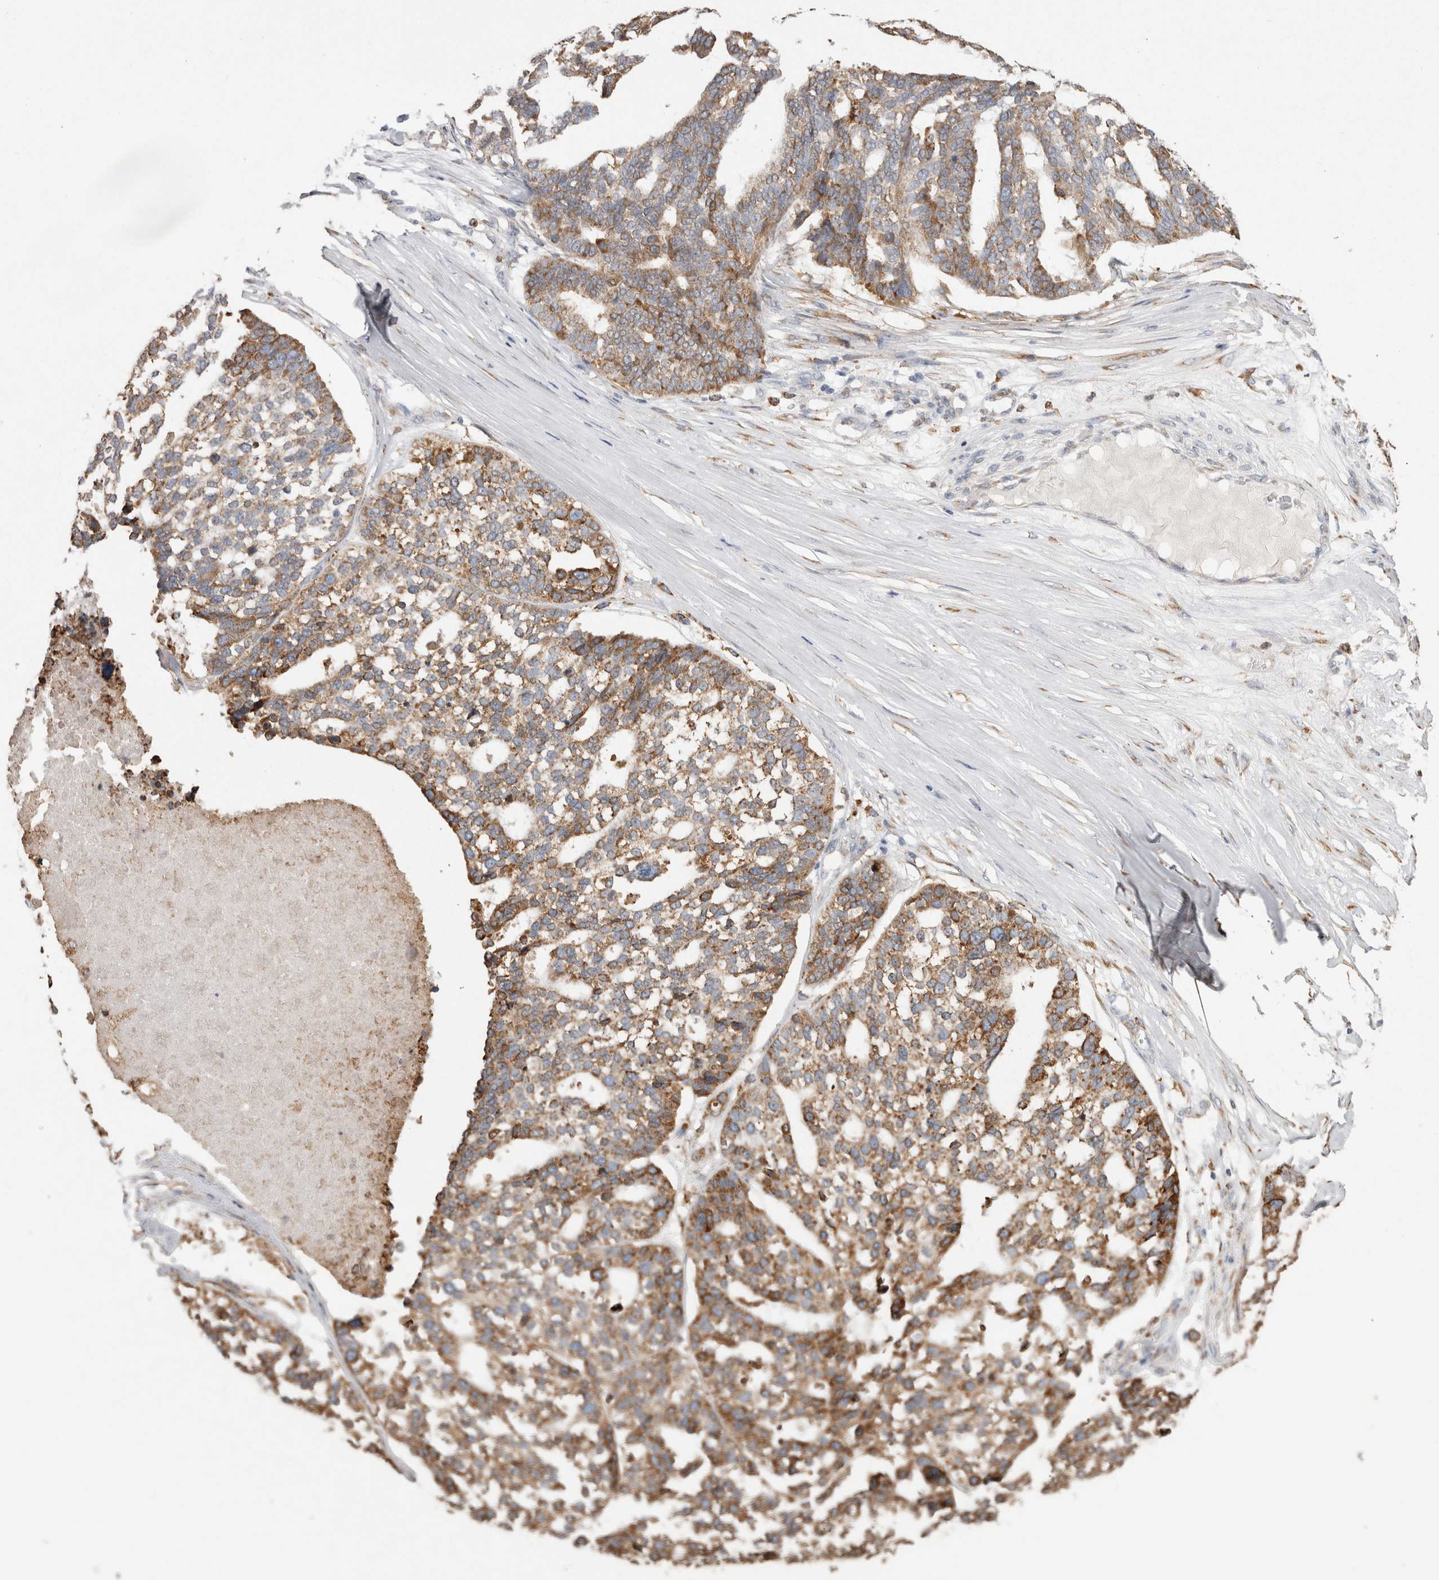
{"staining": {"intensity": "moderate", "quantity": ">75%", "location": "cytoplasmic/membranous"}, "tissue": "ovarian cancer", "cell_type": "Tumor cells", "image_type": "cancer", "snomed": [{"axis": "morphology", "description": "Cystadenocarcinoma, serous, NOS"}, {"axis": "topography", "description": "Ovary"}], "caption": "IHC (DAB (3,3'-diaminobenzidine)) staining of ovarian cancer reveals moderate cytoplasmic/membranous protein staining in about >75% of tumor cells.", "gene": "LRPAP1", "patient": {"sex": "female", "age": 59}}